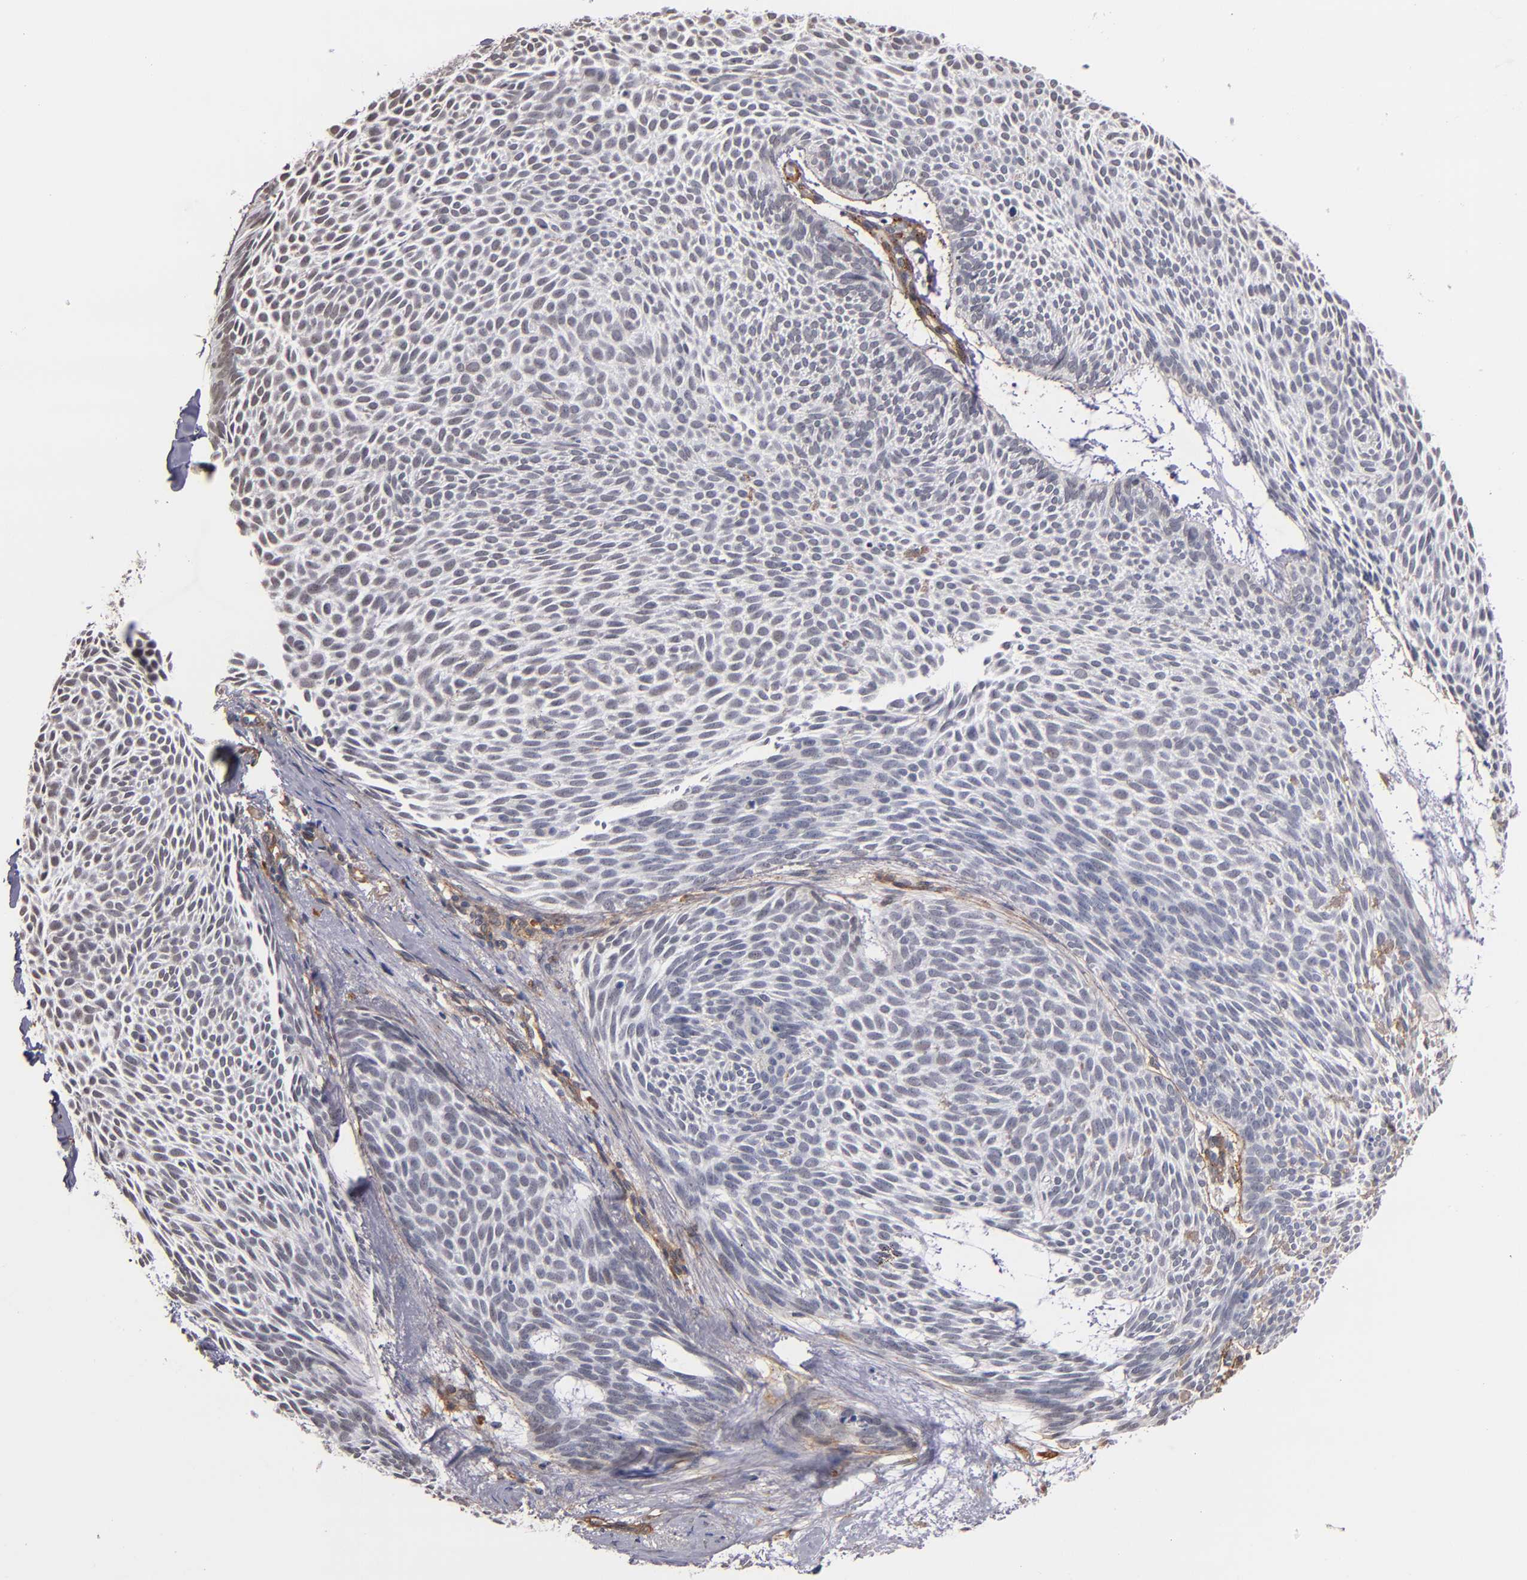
{"staining": {"intensity": "negative", "quantity": "none", "location": "none"}, "tissue": "skin cancer", "cell_type": "Tumor cells", "image_type": "cancer", "snomed": [{"axis": "morphology", "description": "Basal cell carcinoma"}, {"axis": "topography", "description": "Skin"}], "caption": "There is no significant staining in tumor cells of skin cancer (basal cell carcinoma).", "gene": "LAMC1", "patient": {"sex": "male", "age": 84}}